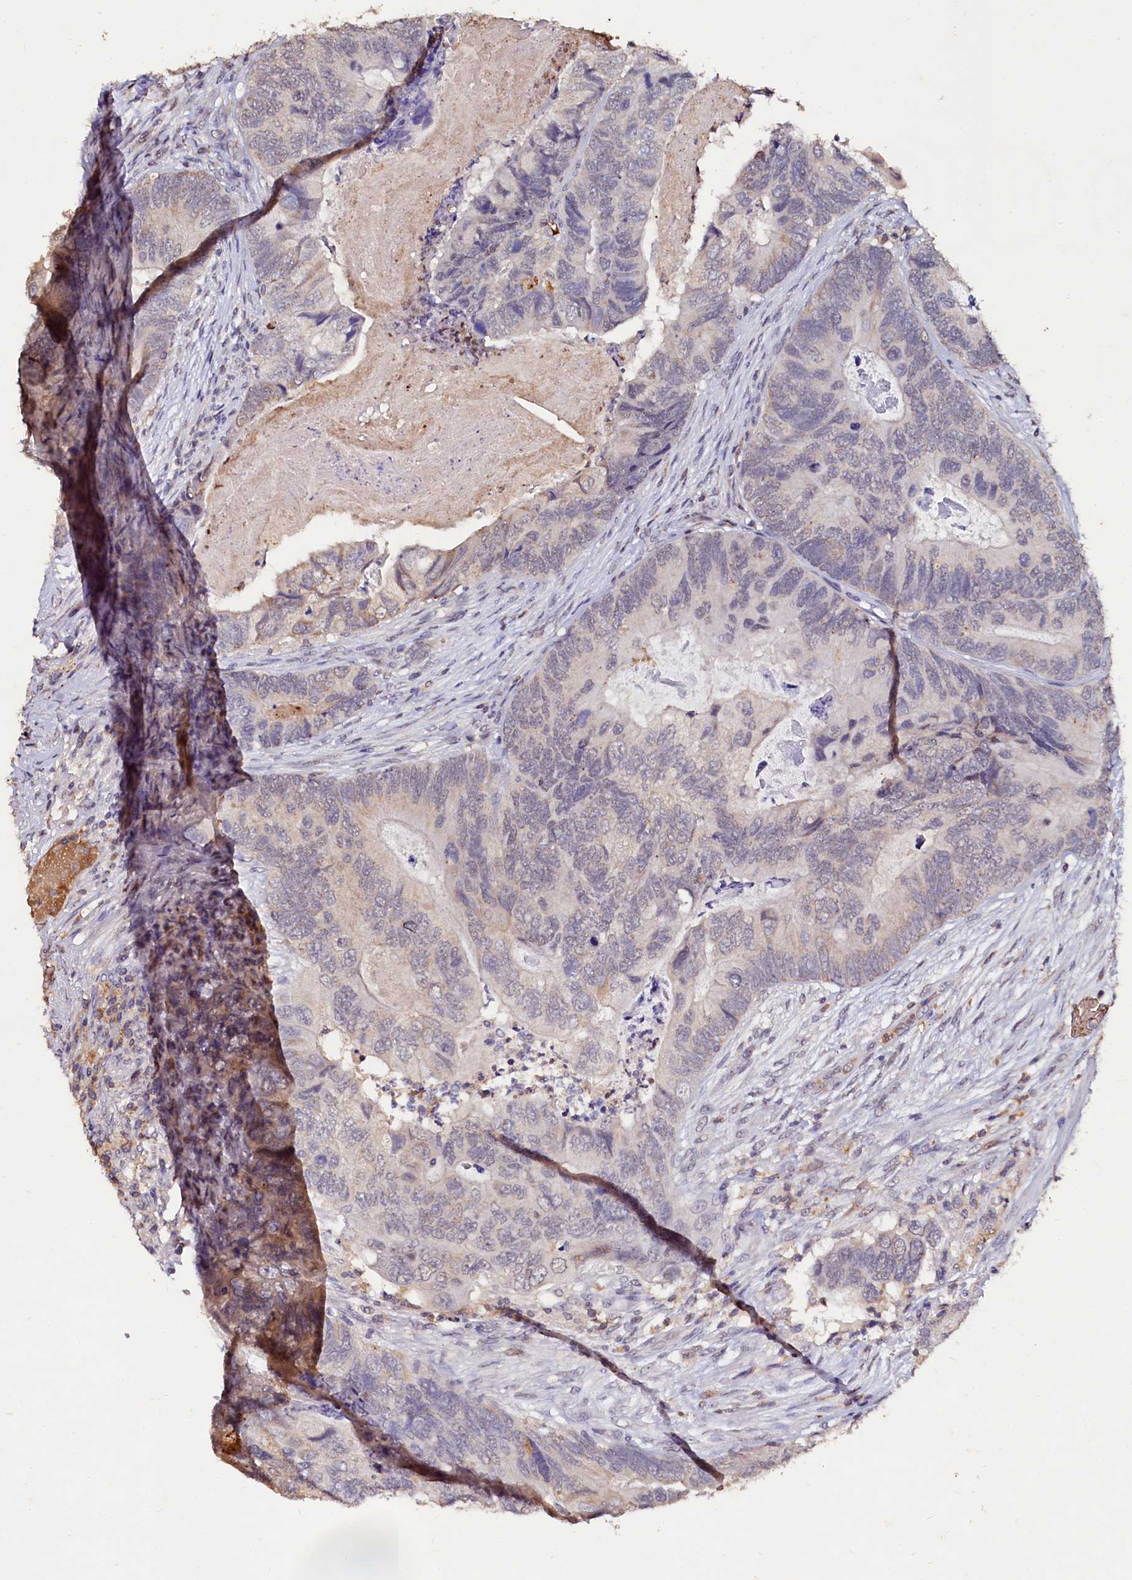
{"staining": {"intensity": "negative", "quantity": "none", "location": "none"}, "tissue": "colorectal cancer", "cell_type": "Tumor cells", "image_type": "cancer", "snomed": [{"axis": "morphology", "description": "Adenocarcinoma, NOS"}, {"axis": "topography", "description": "Colon"}], "caption": "Tumor cells show no significant protein staining in adenocarcinoma (colorectal). (Stains: DAB immunohistochemistry (IHC) with hematoxylin counter stain, Microscopy: brightfield microscopy at high magnification).", "gene": "CSTPP1", "patient": {"sex": "female", "age": 67}}